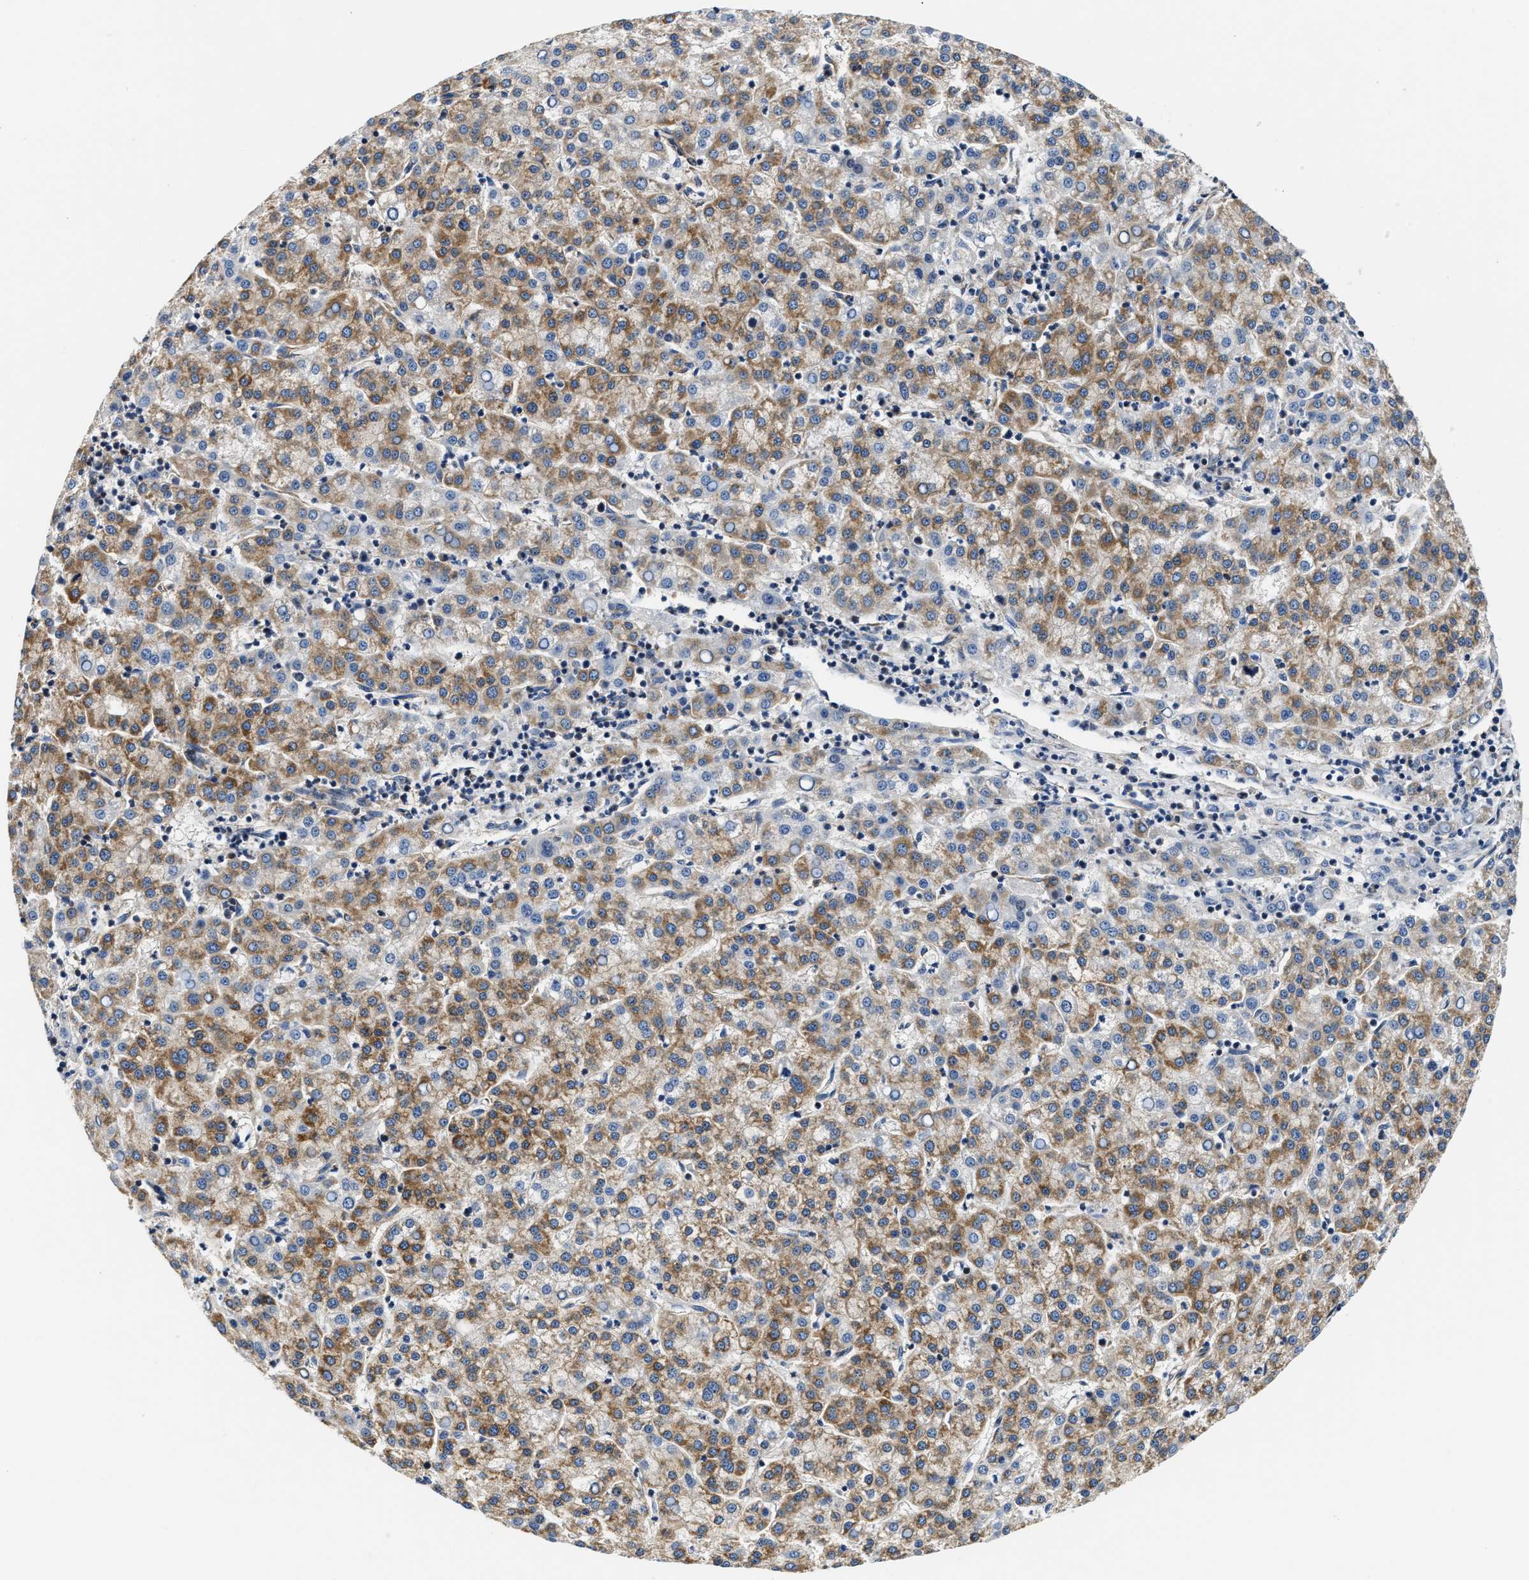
{"staining": {"intensity": "moderate", "quantity": ">75%", "location": "cytoplasmic/membranous"}, "tissue": "liver cancer", "cell_type": "Tumor cells", "image_type": "cancer", "snomed": [{"axis": "morphology", "description": "Carcinoma, Hepatocellular, NOS"}, {"axis": "topography", "description": "Liver"}], "caption": "Protein staining exhibits moderate cytoplasmic/membranous staining in approximately >75% of tumor cells in liver cancer (hepatocellular carcinoma).", "gene": "TEX2", "patient": {"sex": "female", "age": 58}}